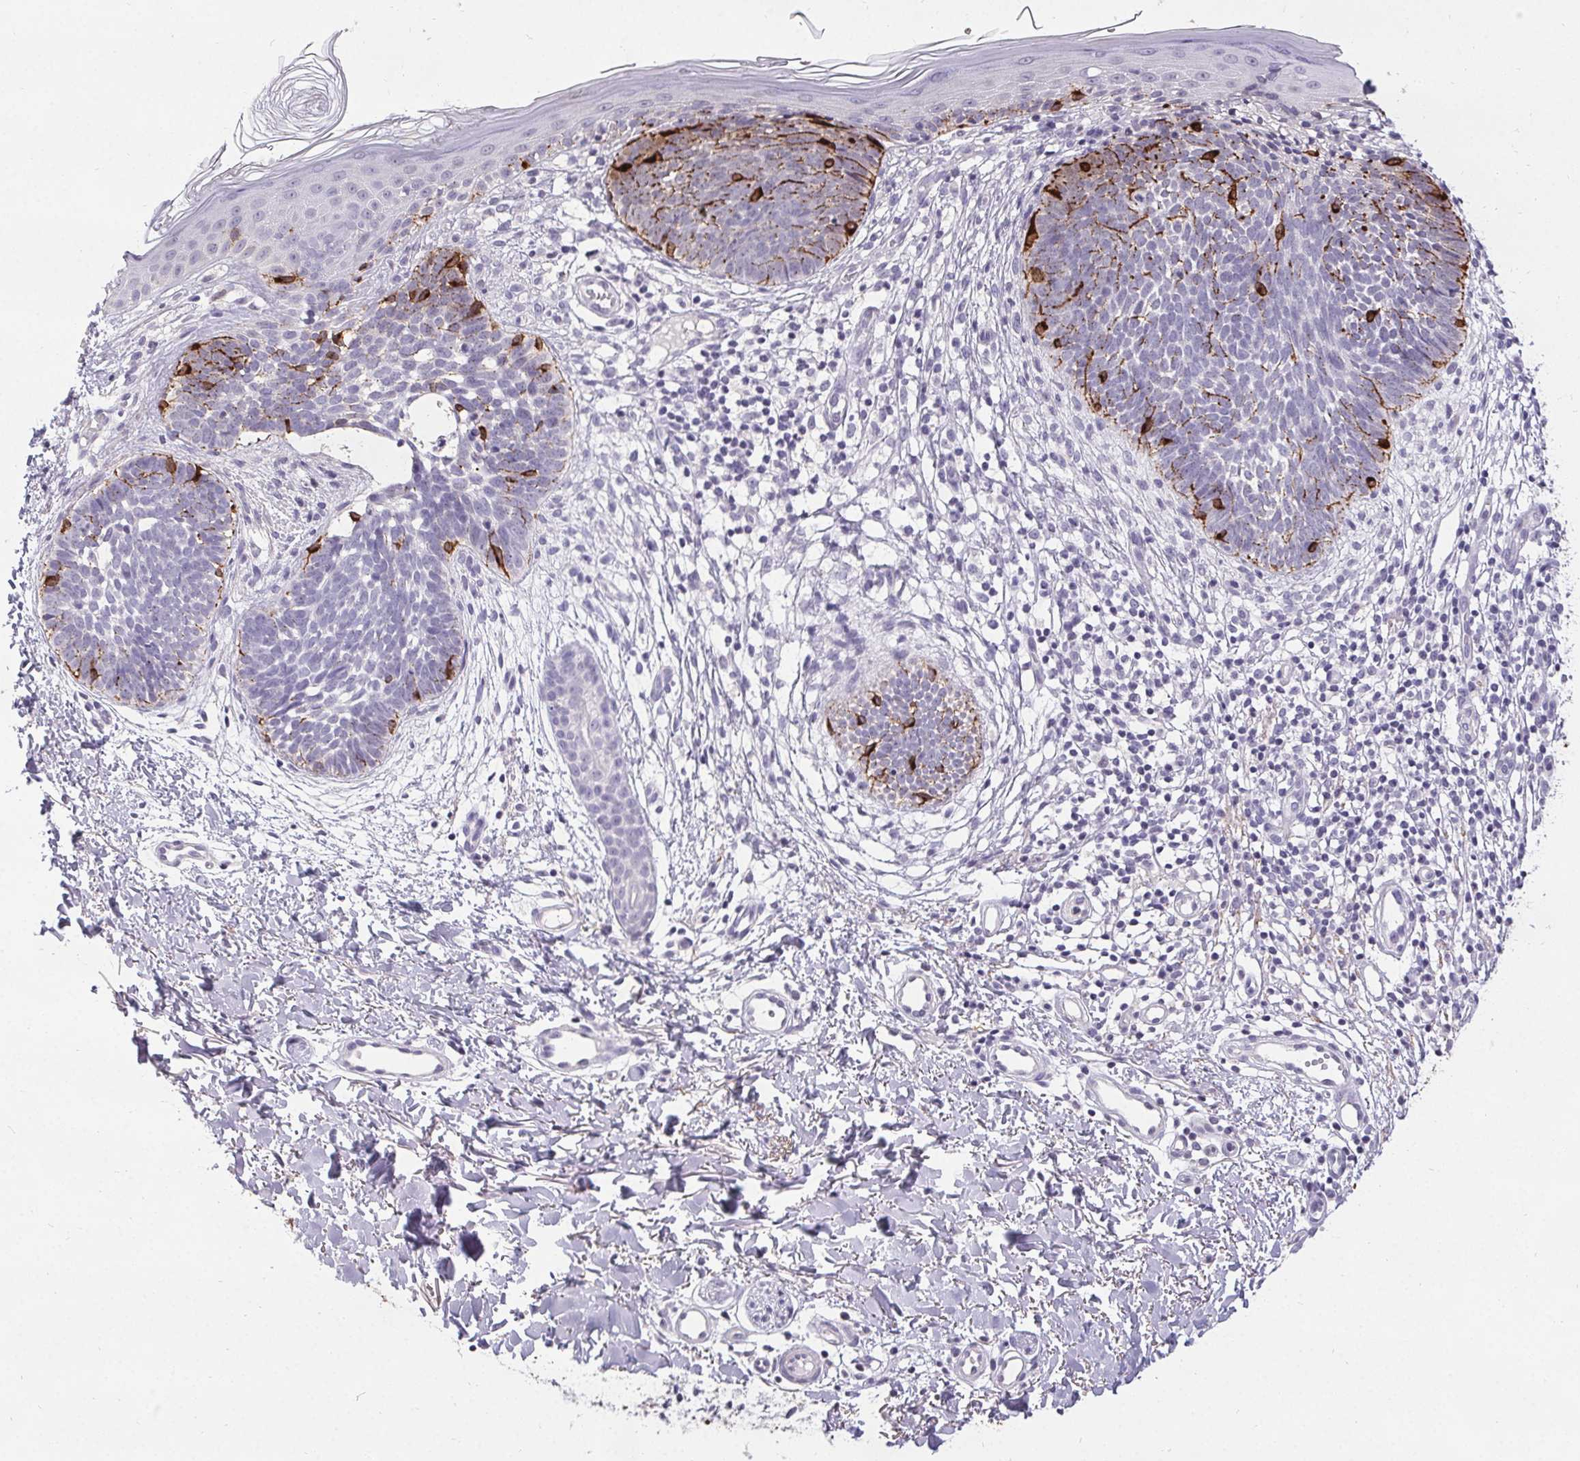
{"staining": {"intensity": "negative", "quantity": "none", "location": "none"}, "tissue": "skin cancer", "cell_type": "Tumor cells", "image_type": "cancer", "snomed": [{"axis": "morphology", "description": "Basal cell carcinoma"}, {"axis": "topography", "description": "Skin"}], "caption": "High magnification brightfield microscopy of skin basal cell carcinoma stained with DAB (brown) and counterstained with hematoxylin (blue): tumor cells show no significant positivity. The staining was performed using DAB (3,3'-diaminobenzidine) to visualize the protein expression in brown, while the nuclei were stained in blue with hematoxylin (Magnification: 20x).", "gene": "PMEL", "patient": {"sex": "female", "age": 51}}